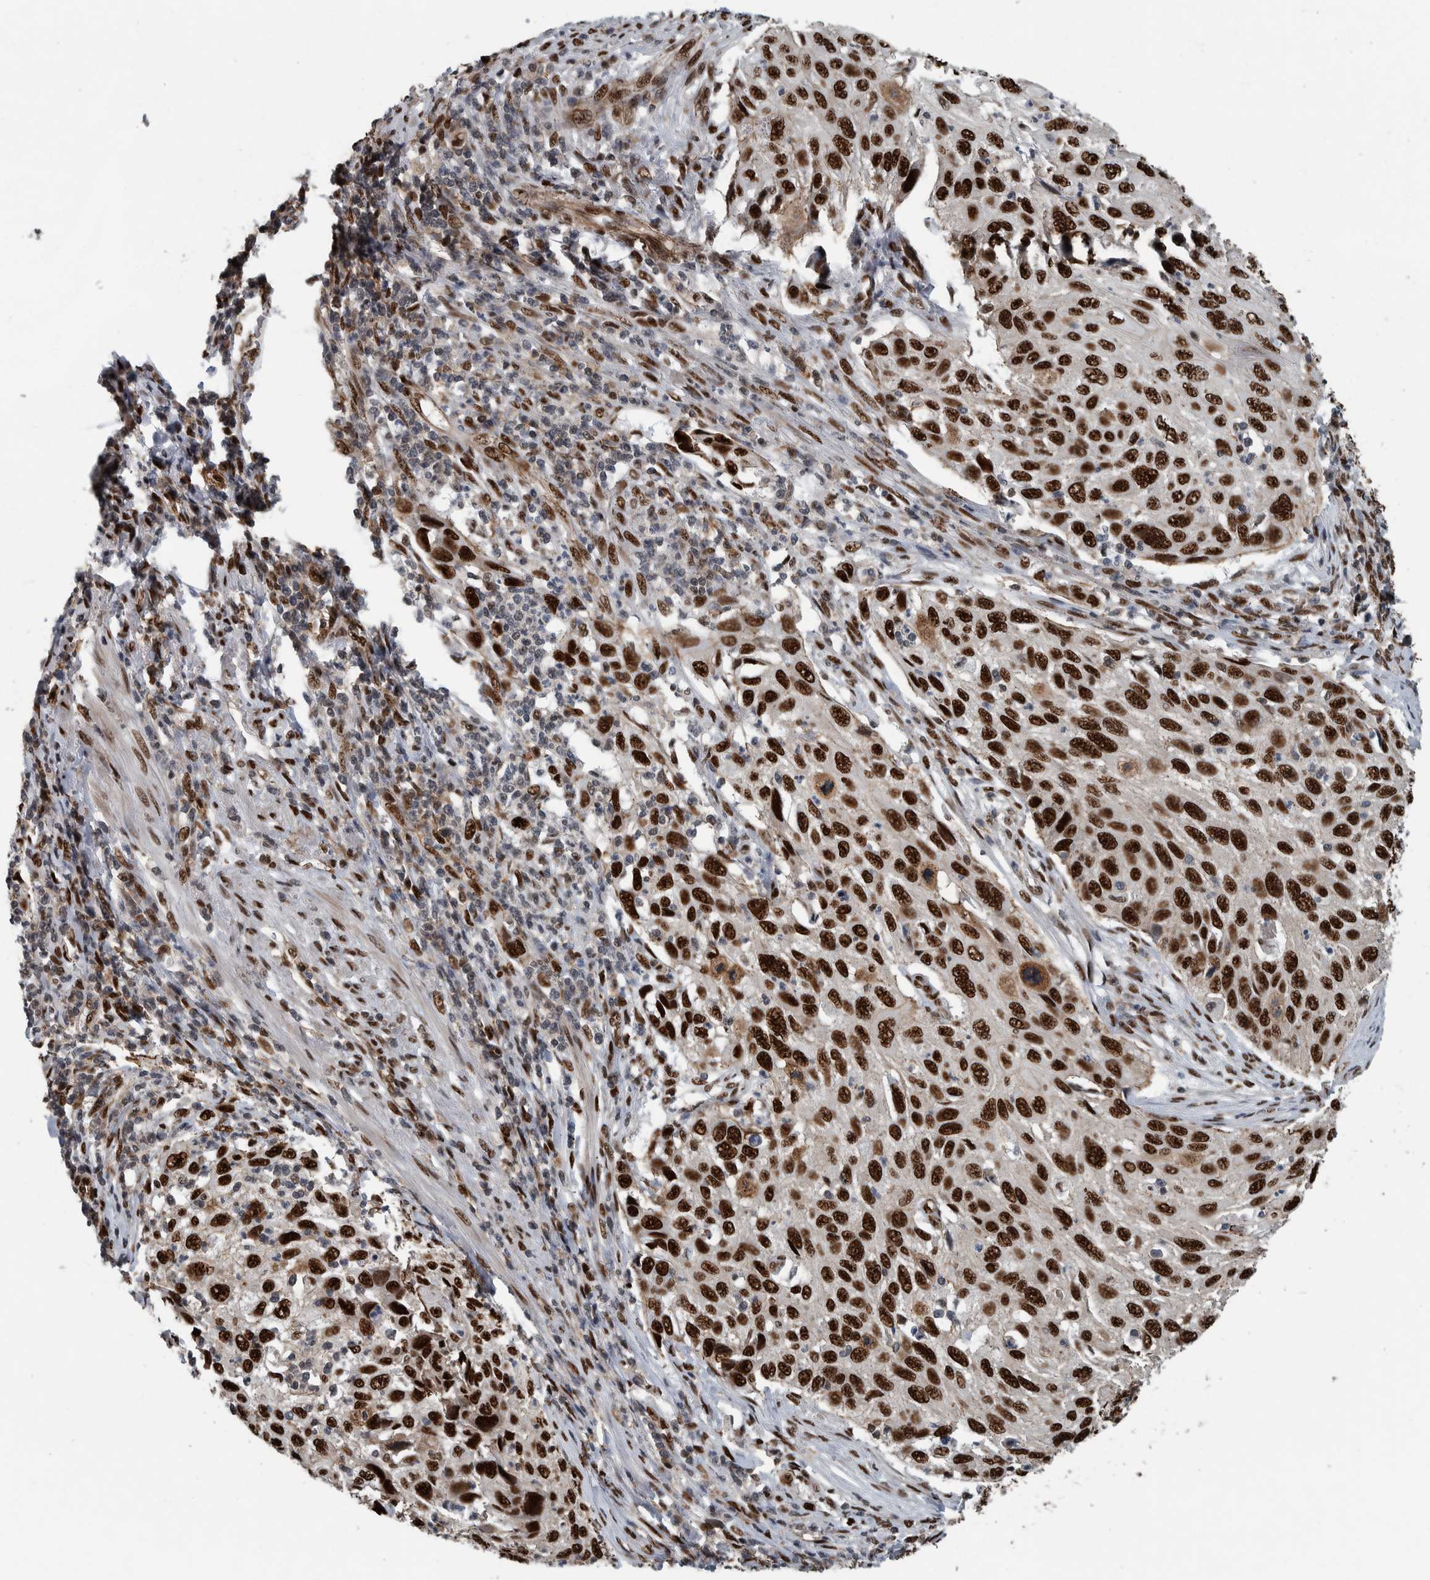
{"staining": {"intensity": "strong", "quantity": ">75%", "location": "nuclear"}, "tissue": "cervical cancer", "cell_type": "Tumor cells", "image_type": "cancer", "snomed": [{"axis": "morphology", "description": "Squamous cell carcinoma, NOS"}, {"axis": "topography", "description": "Cervix"}], "caption": "Cervical cancer stained with immunohistochemistry displays strong nuclear staining in about >75% of tumor cells.", "gene": "FAM135B", "patient": {"sex": "female", "age": 70}}